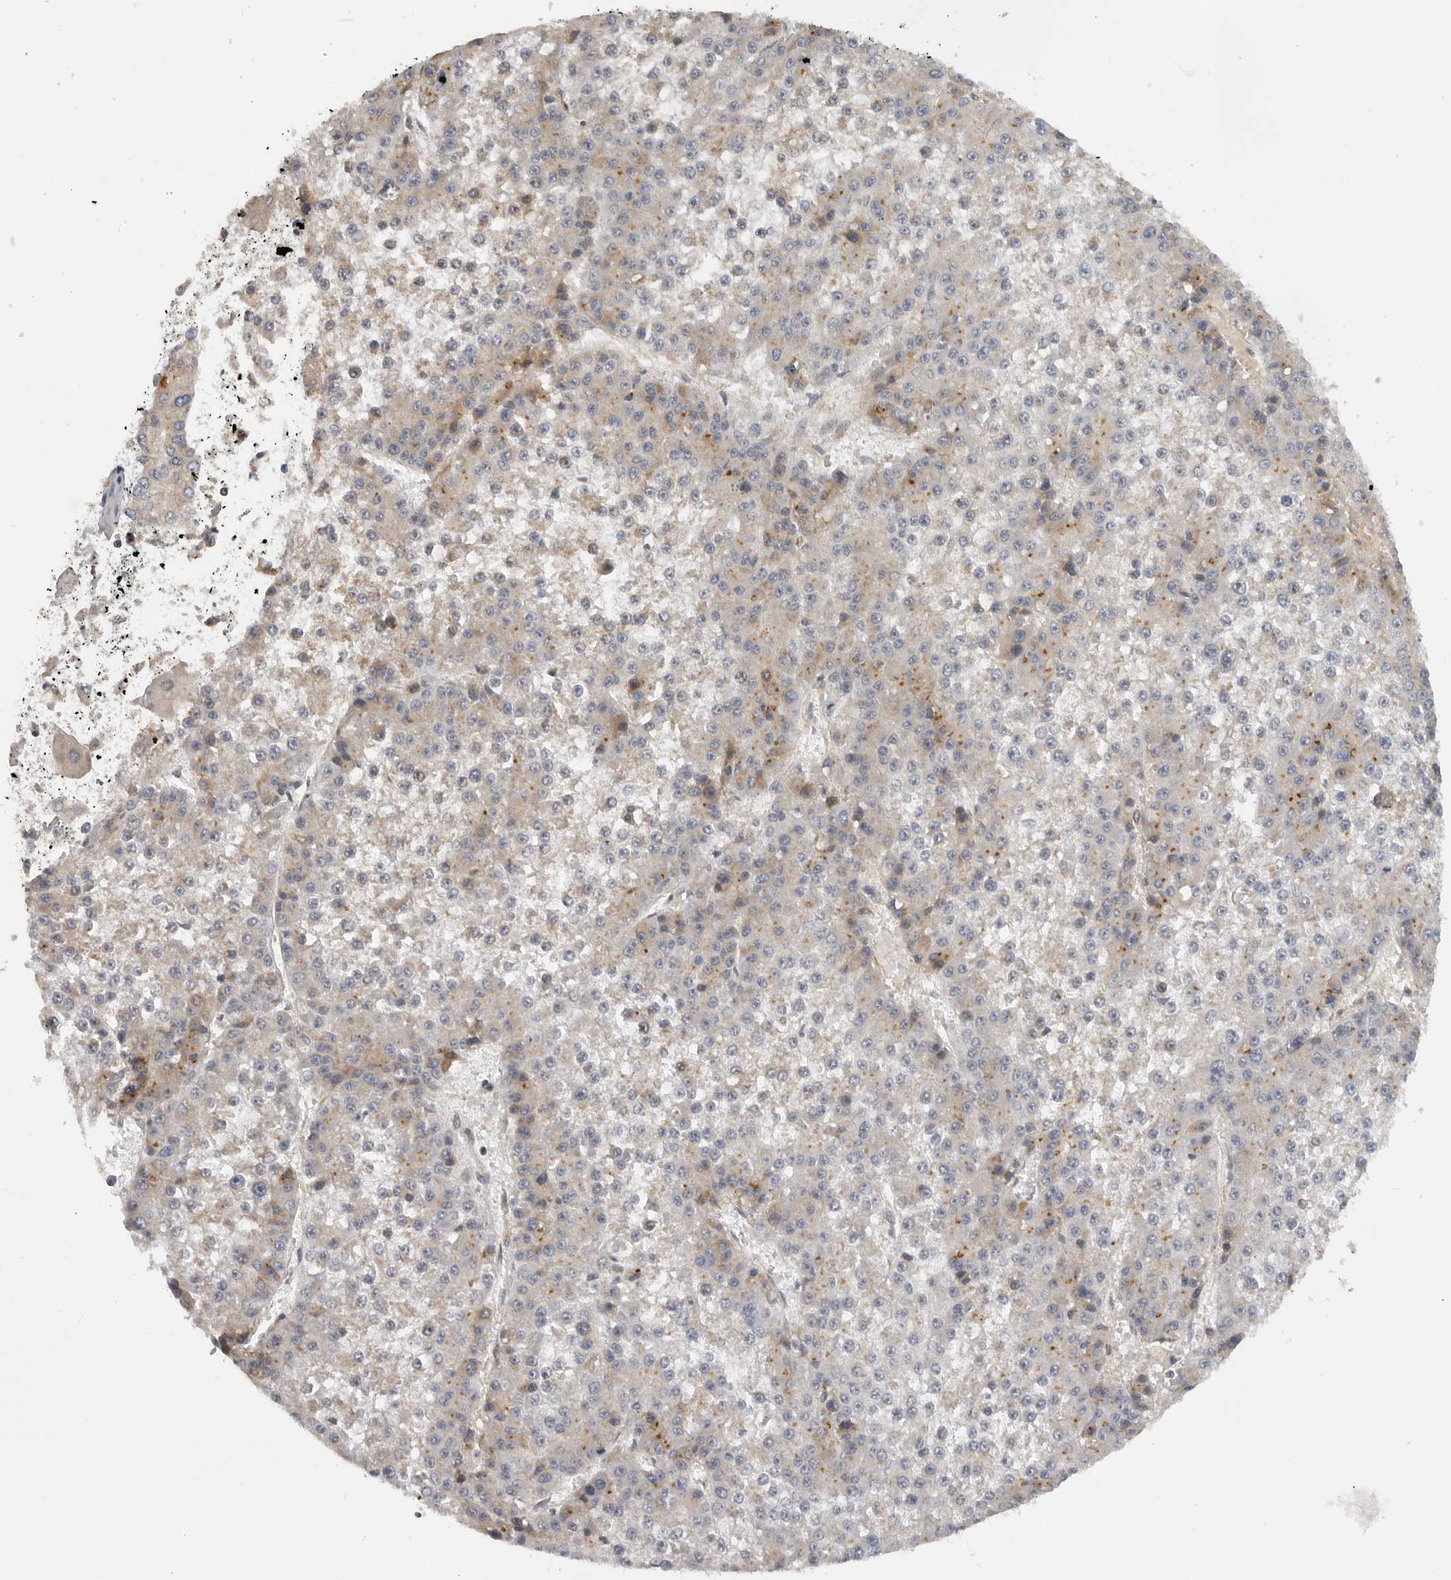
{"staining": {"intensity": "moderate", "quantity": "<25%", "location": "cytoplasmic/membranous"}, "tissue": "liver cancer", "cell_type": "Tumor cells", "image_type": "cancer", "snomed": [{"axis": "morphology", "description": "Carcinoma, Hepatocellular, NOS"}, {"axis": "topography", "description": "Liver"}], "caption": "IHC of liver cancer displays low levels of moderate cytoplasmic/membranous expression in approximately <25% of tumor cells.", "gene": "RNF157", "patient": {"sex": "female", "age": 73}}